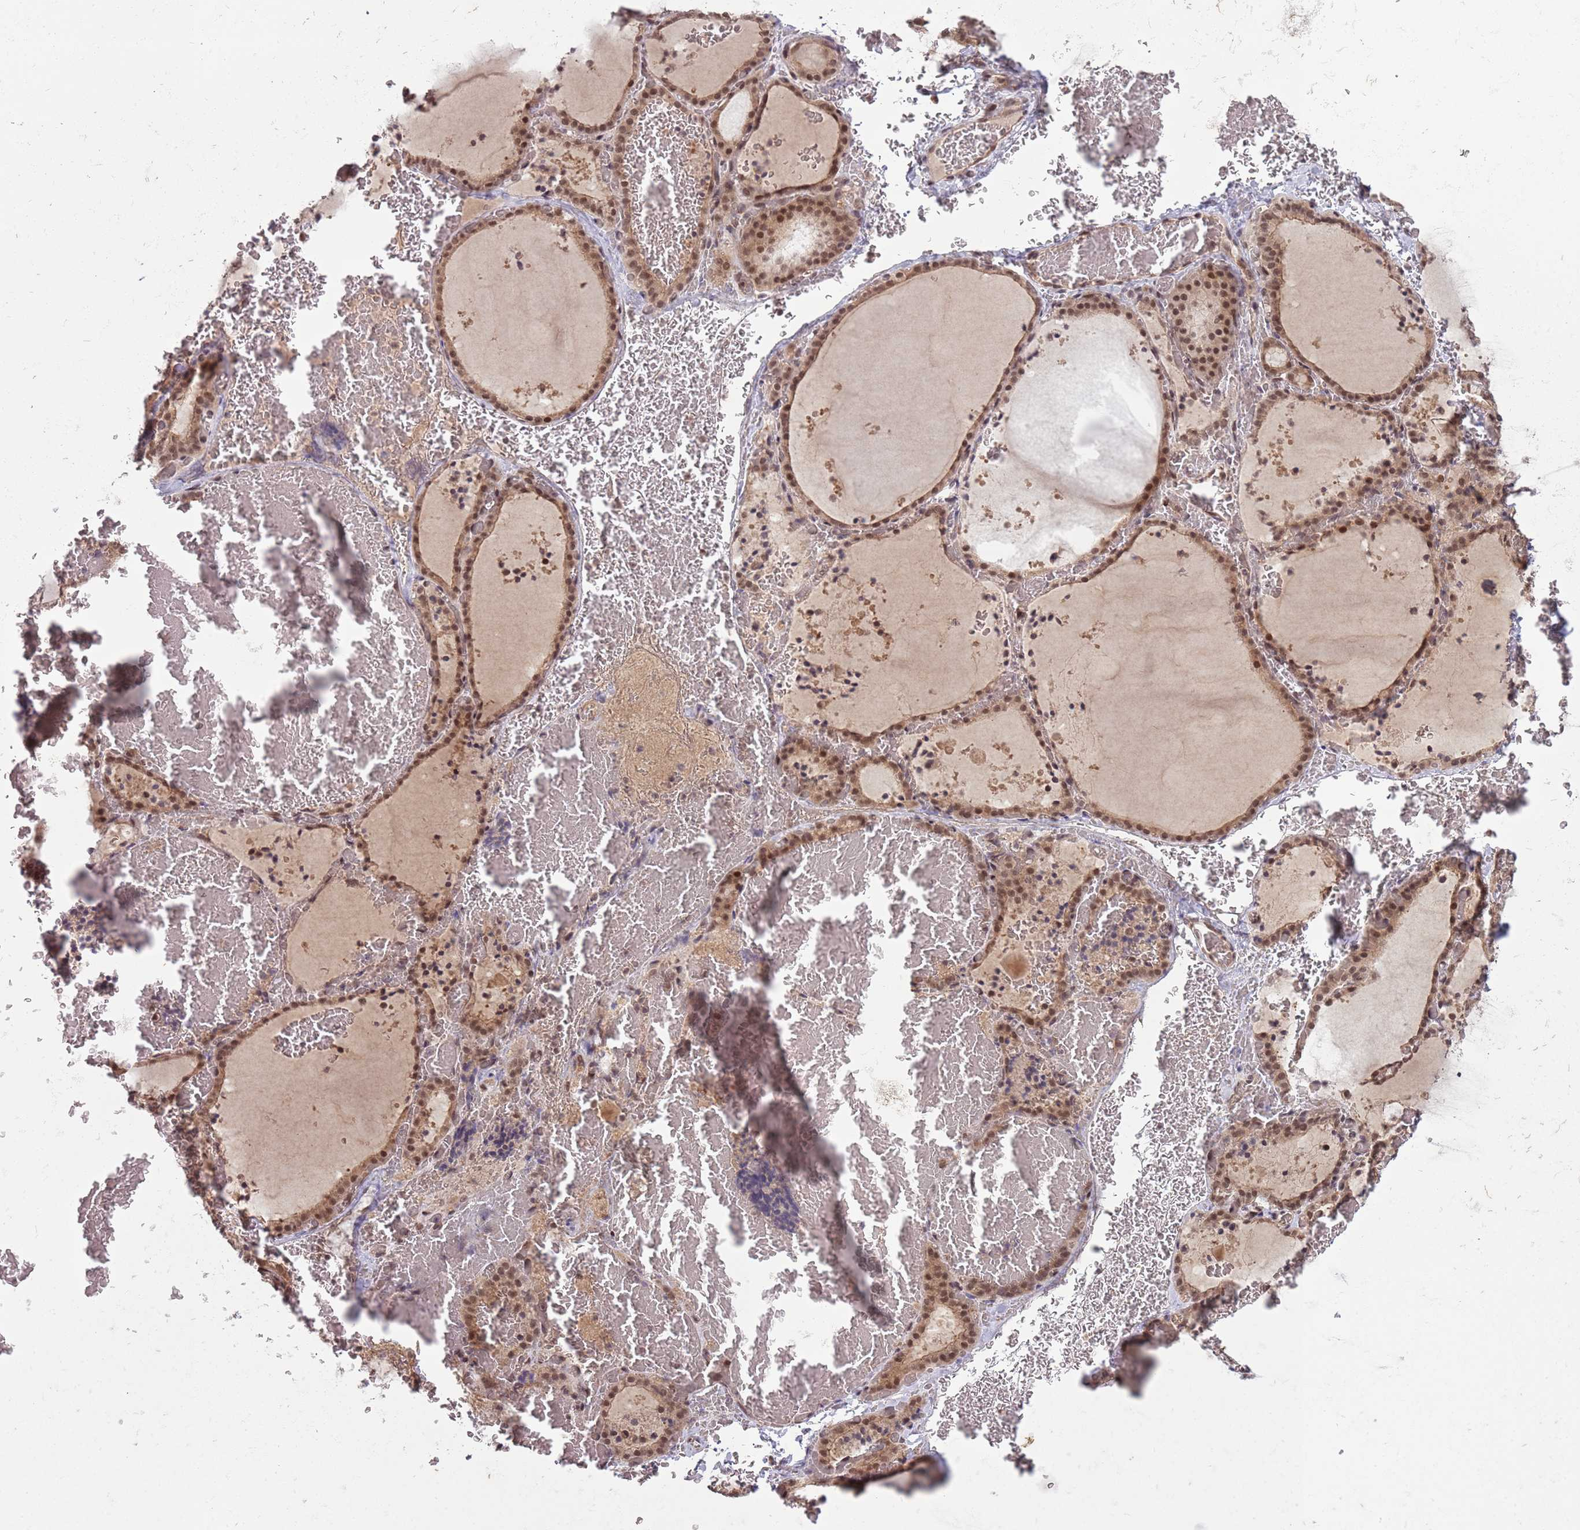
{"staining": {"intensity": "moderate", "quantity": ">75%", "location": "cytoplasmic/membranous,nuclear"}, "tissue": "thyroid gland", "cell_type": "Glandular cells", "image_type": "normal", "snomed": [{"axis": "morphology", "description": "Normal tissue, NOS"}, {"axis": "topography", "description": "Thyroid gland"}], "caption": "High-power microscopy captured an immunohistochemistry (IHC) micrograph of normal thyroid gland, revealing moderate cytoplasmic/membranous,nuclear positivity in approximately >75% of glandular cells. The protein is stained brown, and the nuclei are stained in blue (DAB (3,3'-diaminobenzidine) IHC with brightfield microscopy, high magnification).", "gene": "ADAMTS3", "patient": {"sex": "female", "age": 39}}